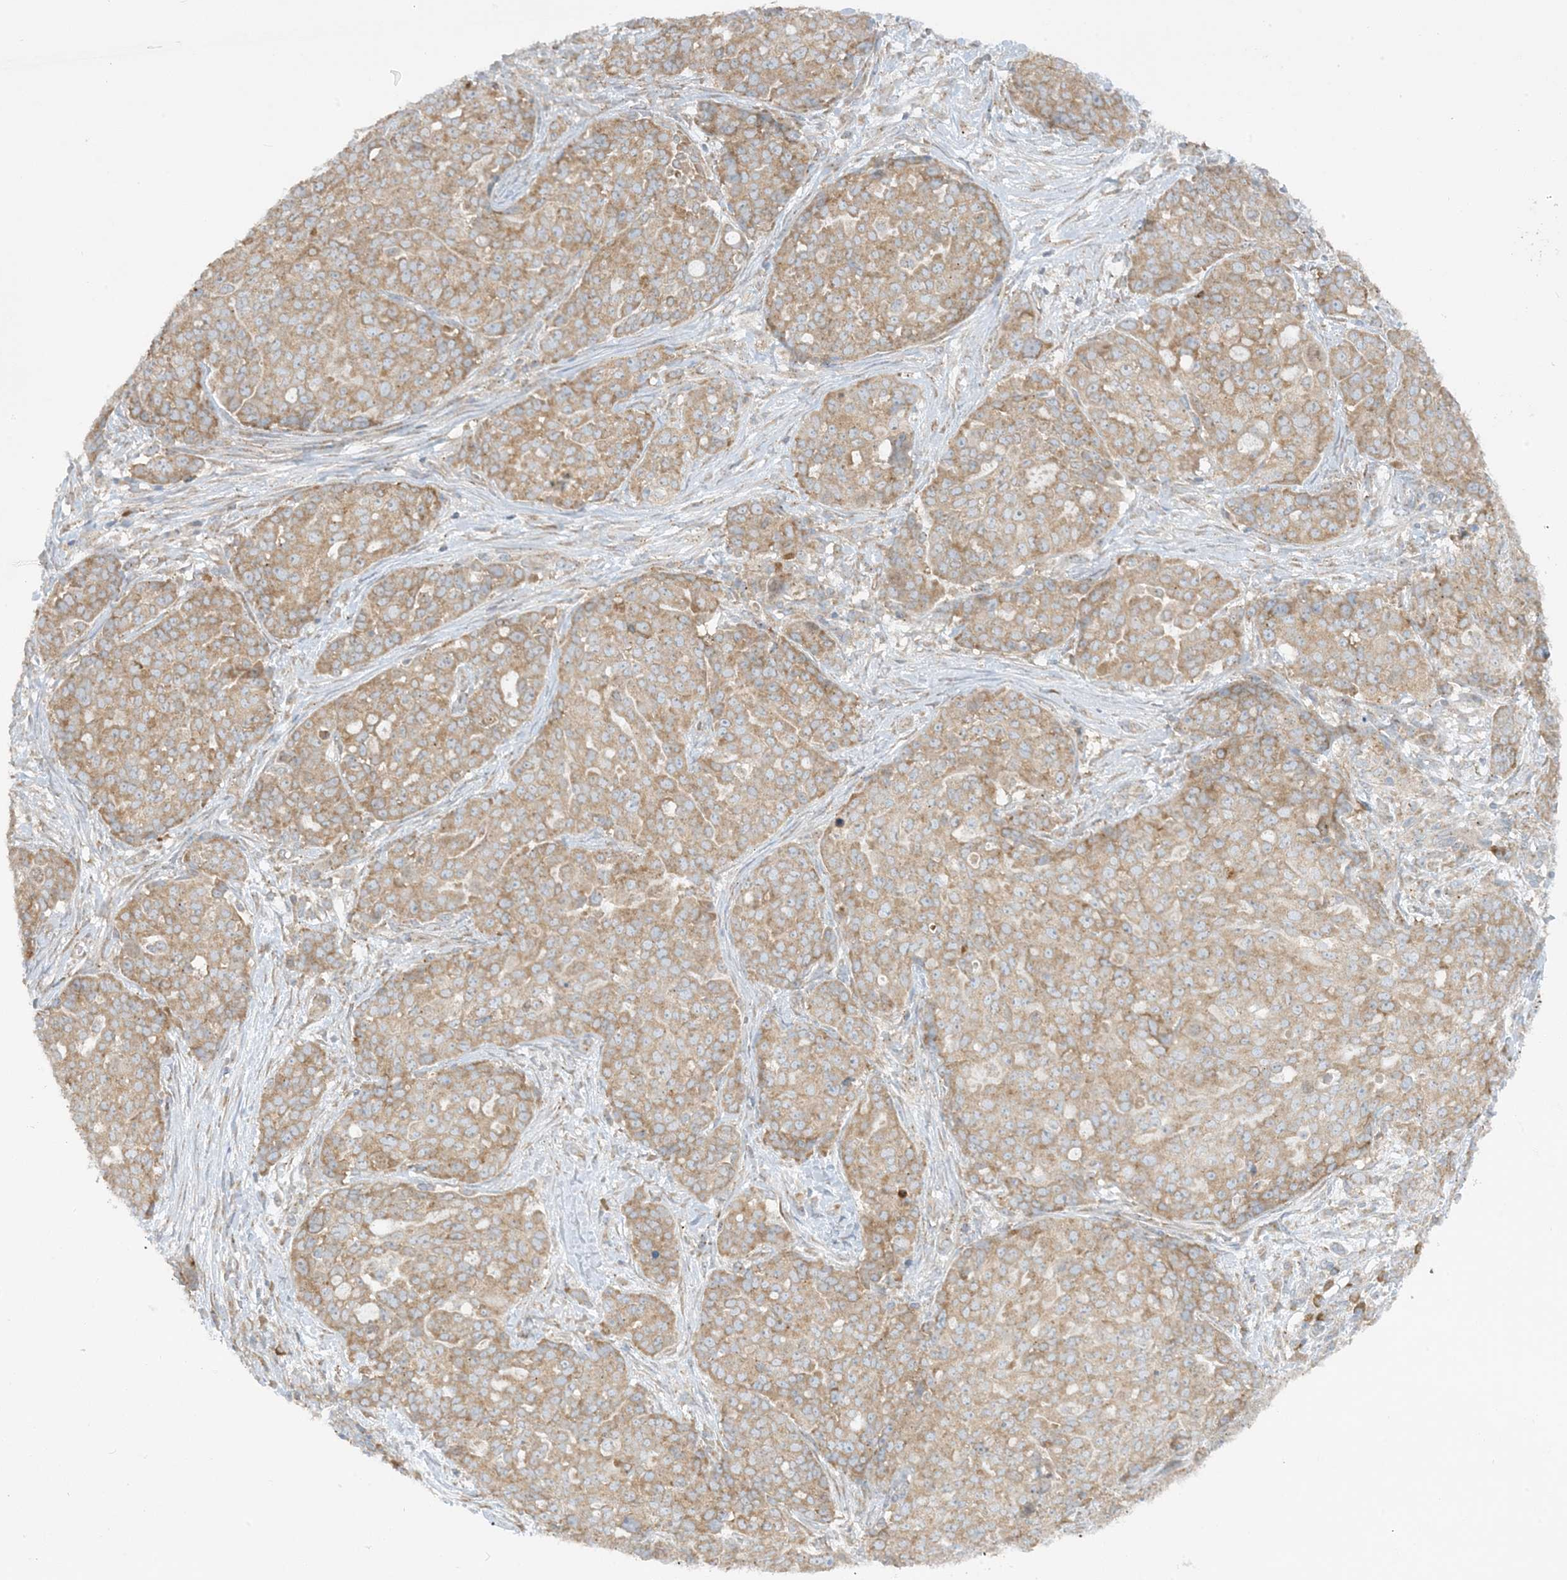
{"staining": {"intensity": "moderate", "quantity": ">75%", "location": "cytoplasmic/membranous"}, "tissue": "ovarian cancer", "cell_type": "Tumor cells", "image_type": "cancer", "snomed": [{"axis": "morphology", "description": "Cystadenocarcinoma, serous, NOS"}, {"axis": "topography", "description": "Soft tissue"}, {"axis": "topography", "description": "Ovary"}], "caption": "Immunohistochemical staining of human ovarian cancer (serous cystadenocarcinoma) exhibits medium levels of moderate cytoplasmic/membranous protein expression in about >75% of tumor cells.", "gene": "RPP40", "patient": {"sex": "female", "age": 57}}